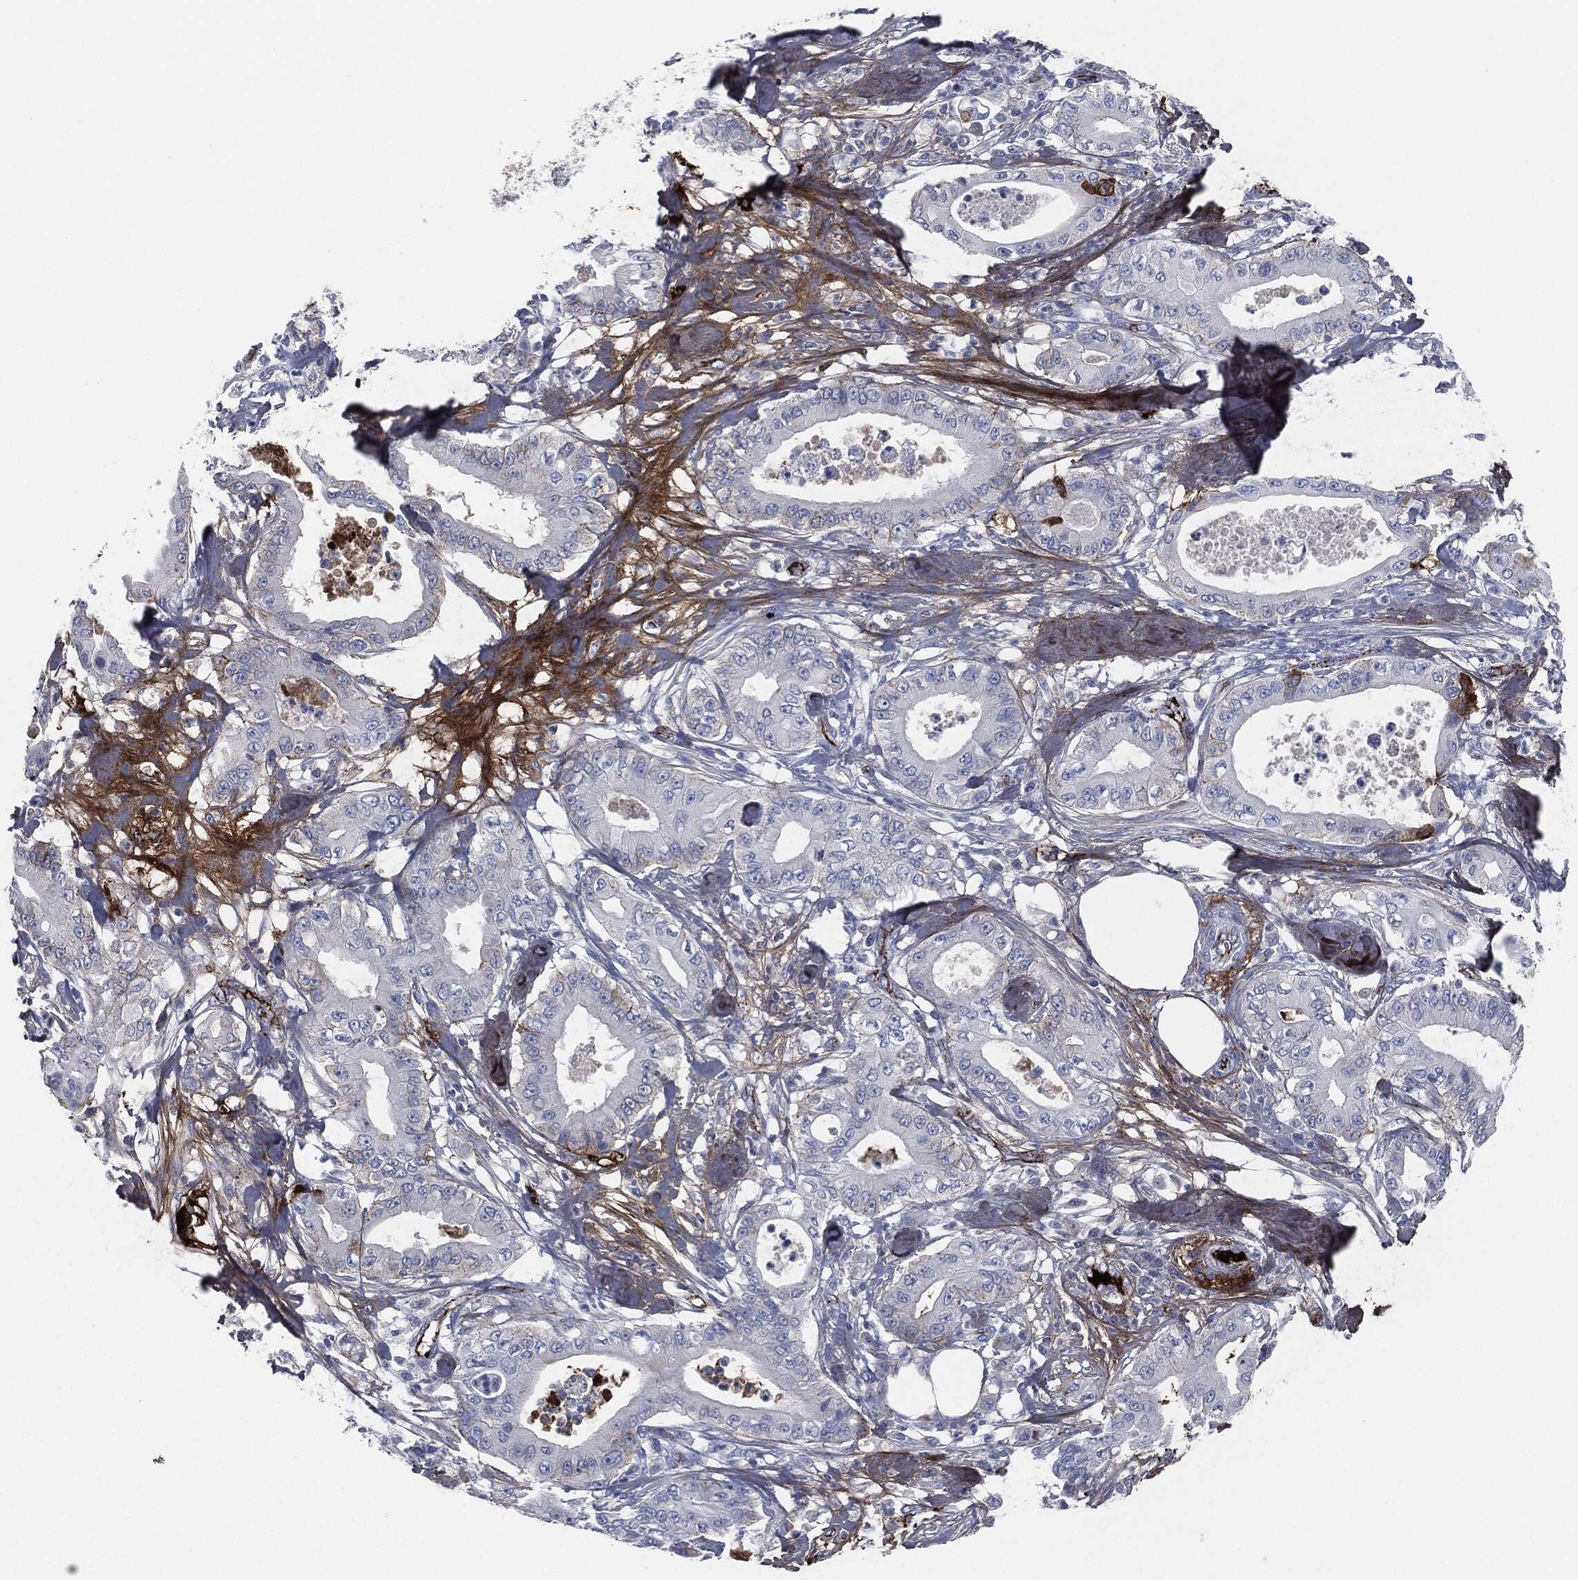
{"staining": {"intensity": "negative", "quantity": "none", "location": "none"}, "tissue": "pancreatic cancer", "cell_type": "Tumor cells", "image_type": "cancer", "snomed": [{"axis": "morphology", "description": "Adenocarcinoma, NOS"}, {"axis": "topography", "description": "Pancreas"}], "caption": "This histopathology image is of pancreatic adenocarcinoma stained with immunohistochemistry to label a protein in brown with the nuclei are counter-stained blue. There is no staining in tumor cells. (Brightfield microscopy of DAB (3,3'-diaminobenzidine) IHC at high magnification).", "gene": "APOB", "patient": {"sex": "male", "age": 71}}